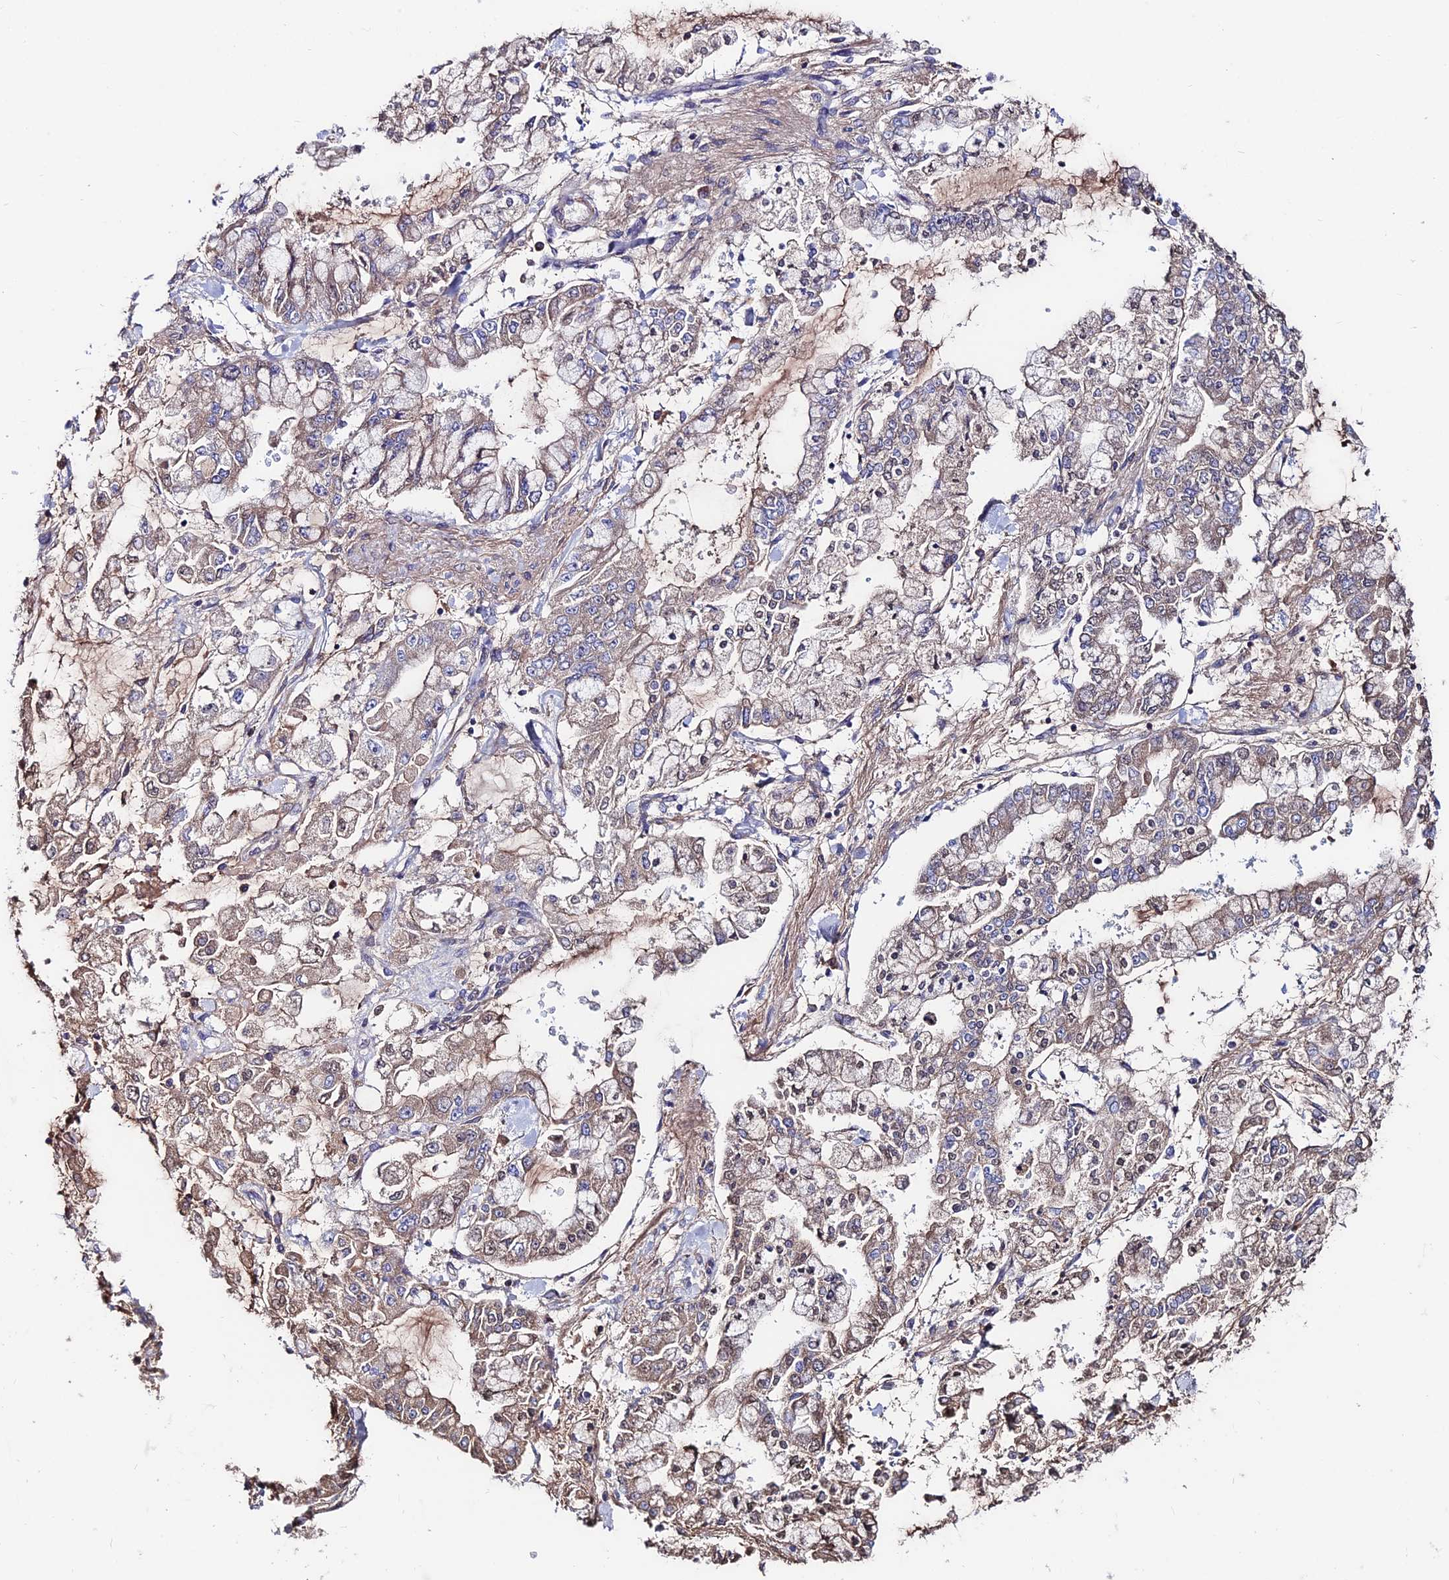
{"staining": {"intensity": "weak", "quantity": "25%-75%", "location": "cytoplasmic/membranous"}, "tissue": "stomach cancer", "cell_type": "Tumor cells", "image_type": "cancer", "snomed": [{"axis": "morphology", "description": "Normal tissue, NOS"}, {"axis": "morphology", "description": "Adenocarcinoma, NOS"}, {"axis": "topography", "description": "Stomach, upper"}, {"axis": "topography", "description": "Stomach"}], "caption": "About 25%-75% of tumor cells in human stomach cancer (adenocarcinoma) show weak cytoplasmic/membranous protein staining as visualized by brown immunohistochemical staining.", "gene": "SLC25A16", "patient": {"sex": "male", "age": 76}}